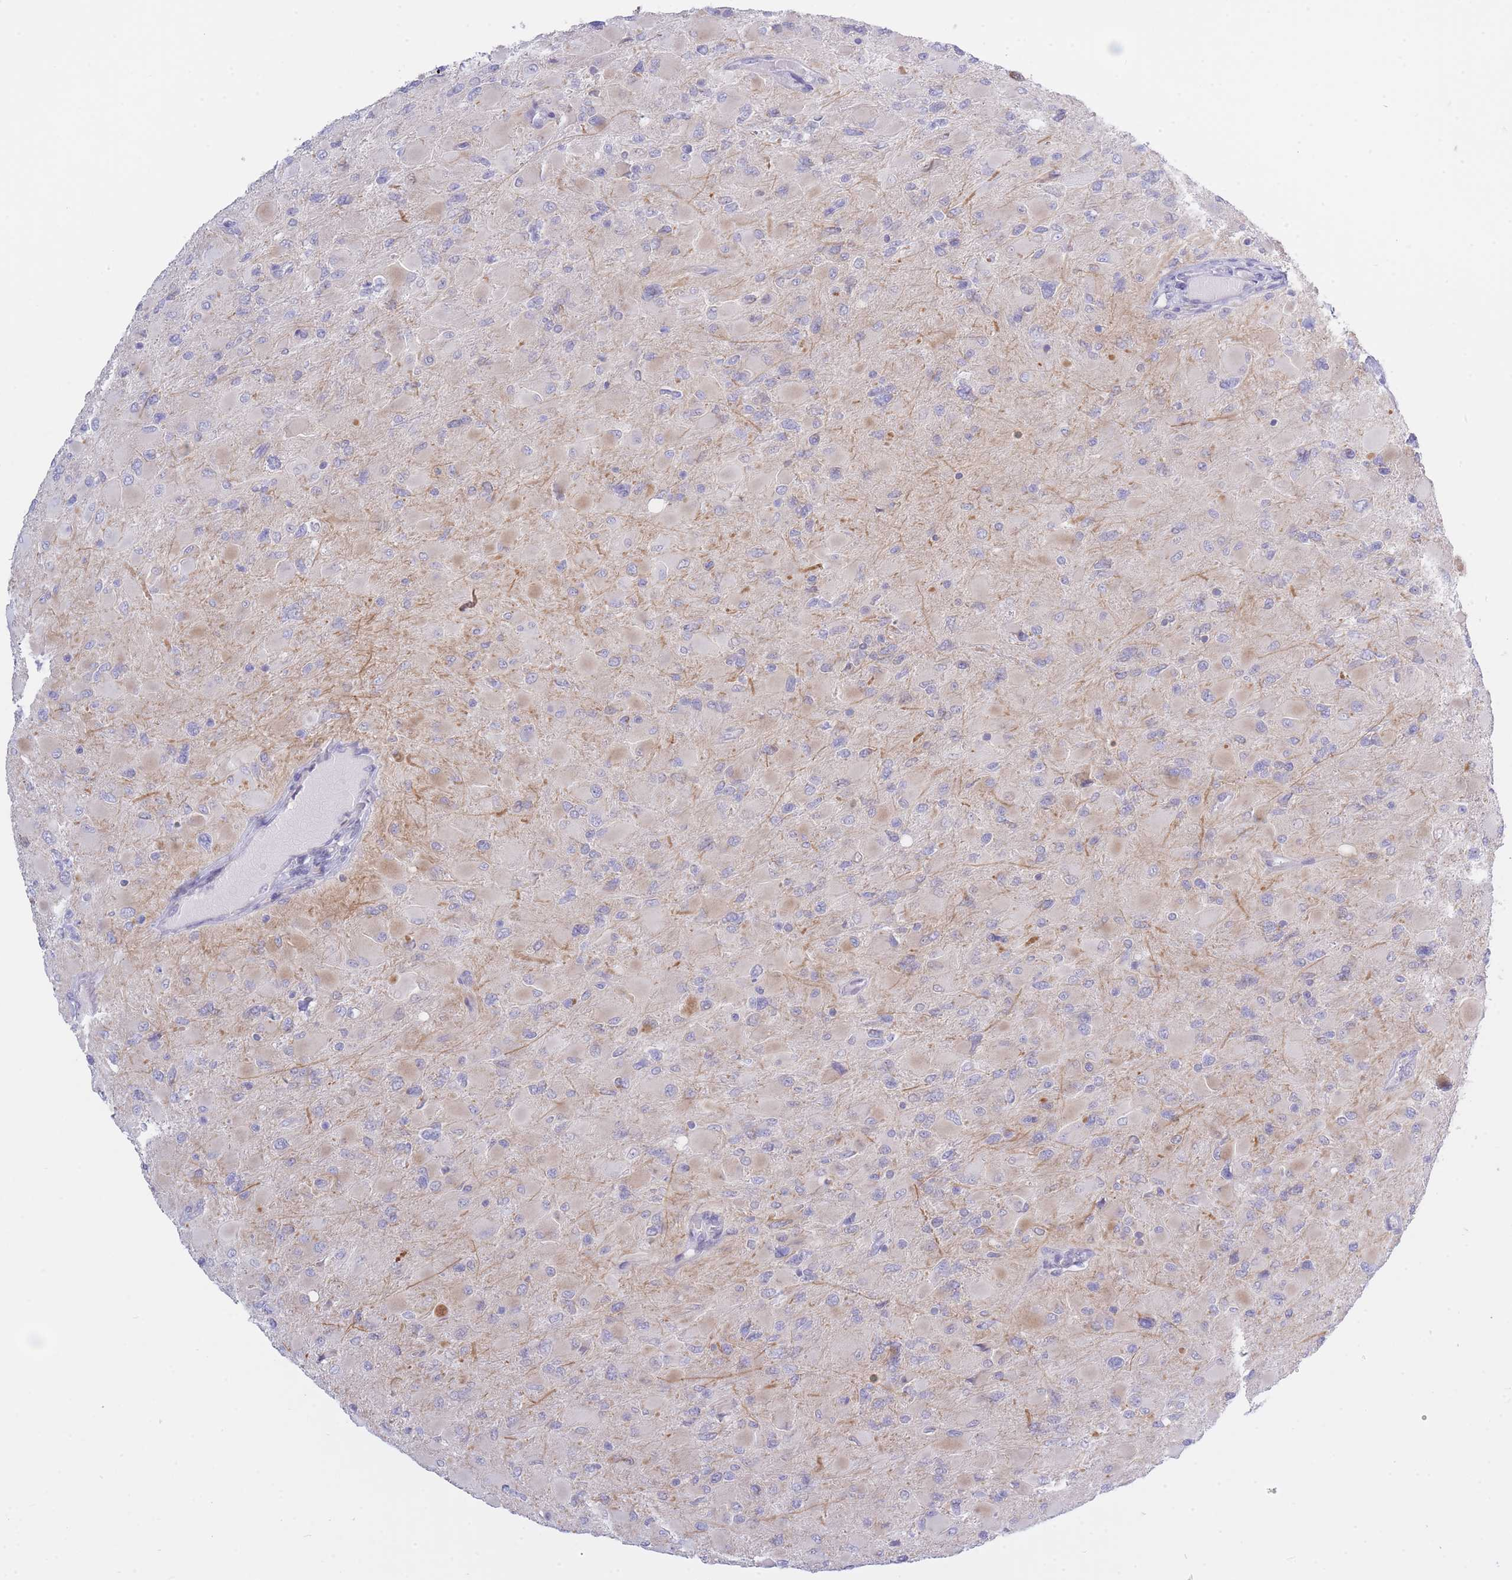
{"staining": {"intensity": "negative", "quantity": "none", "location": "none"}, "tissue": "glioma", "cell_type": "Tumor cells", "image_type": "cancer", "snomed": [{"axis": "morphology", "description": "Glioma, malignant, High grade"}, {"axis": "topography", "description": "Cerebral cortex"}], "caption": "The IHC photomicrograph has no significant staining in tumor cells of malignant glioma (high-grade) tissue.", "gene": "NANP", "patient": {"sex": "female", "age": 36}}